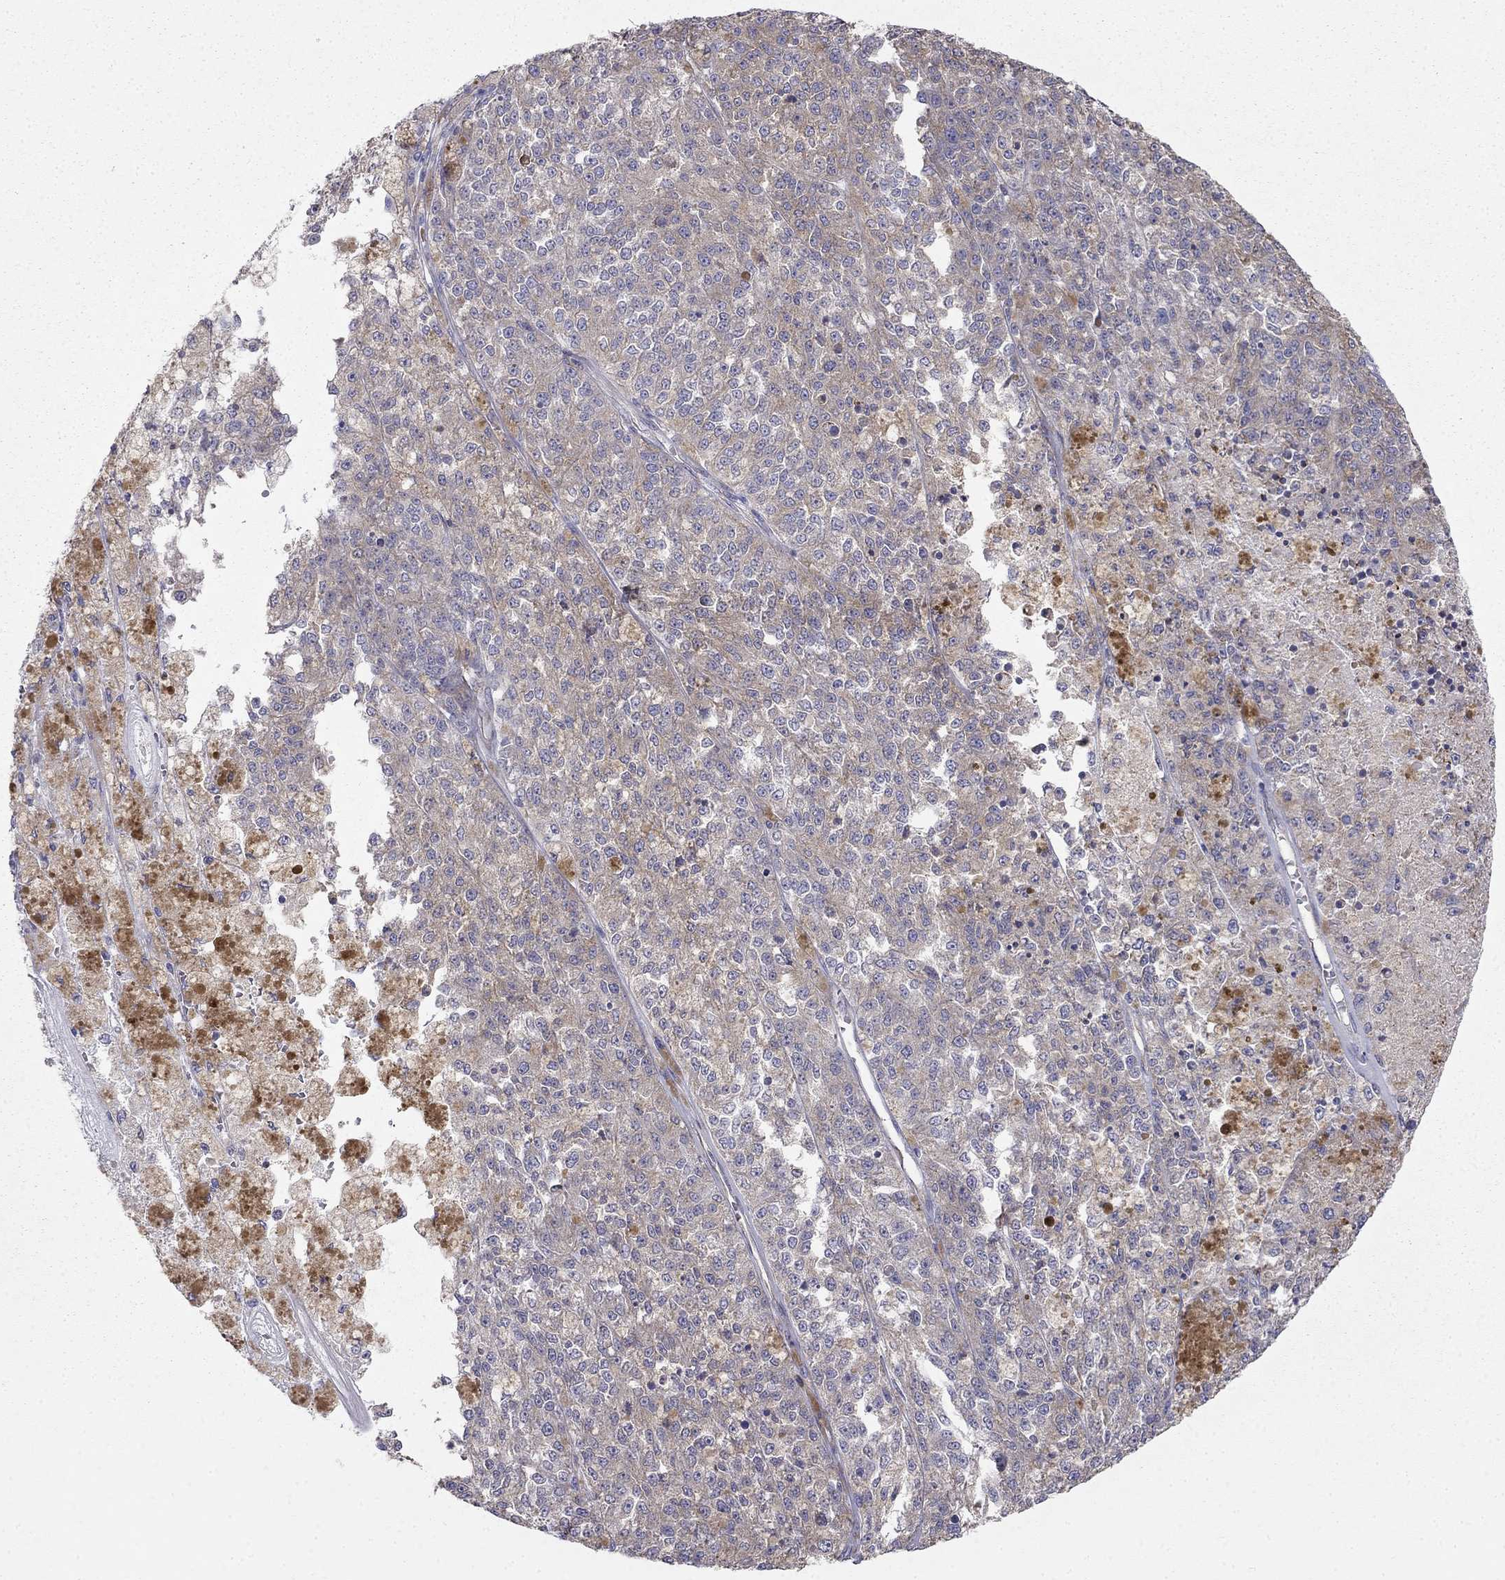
{"staining": {"intensity": "weak", "quantity": "25%-75%", "location": "cytoplasmic/membranous"}, "tissue": "melanoma", "cell_type": "Tumor cells", "image_type": "cancer", "snomed": [{"axis": "morphology", "description": "Malignant melanoma, Metastatic site"}, {"axis": "topography", "description": "Lymph node"}], "caption": "Immunohistochemistry (IHC) (DAB (3,3'-diaminobenzidine)) staining of human melanoma exhibits weak cytoplasmic/membranous protein staining in about 25%-75% of tumor cells.", "gene": "LONRF2", "patient": {"sex": "female", "age": 64}}